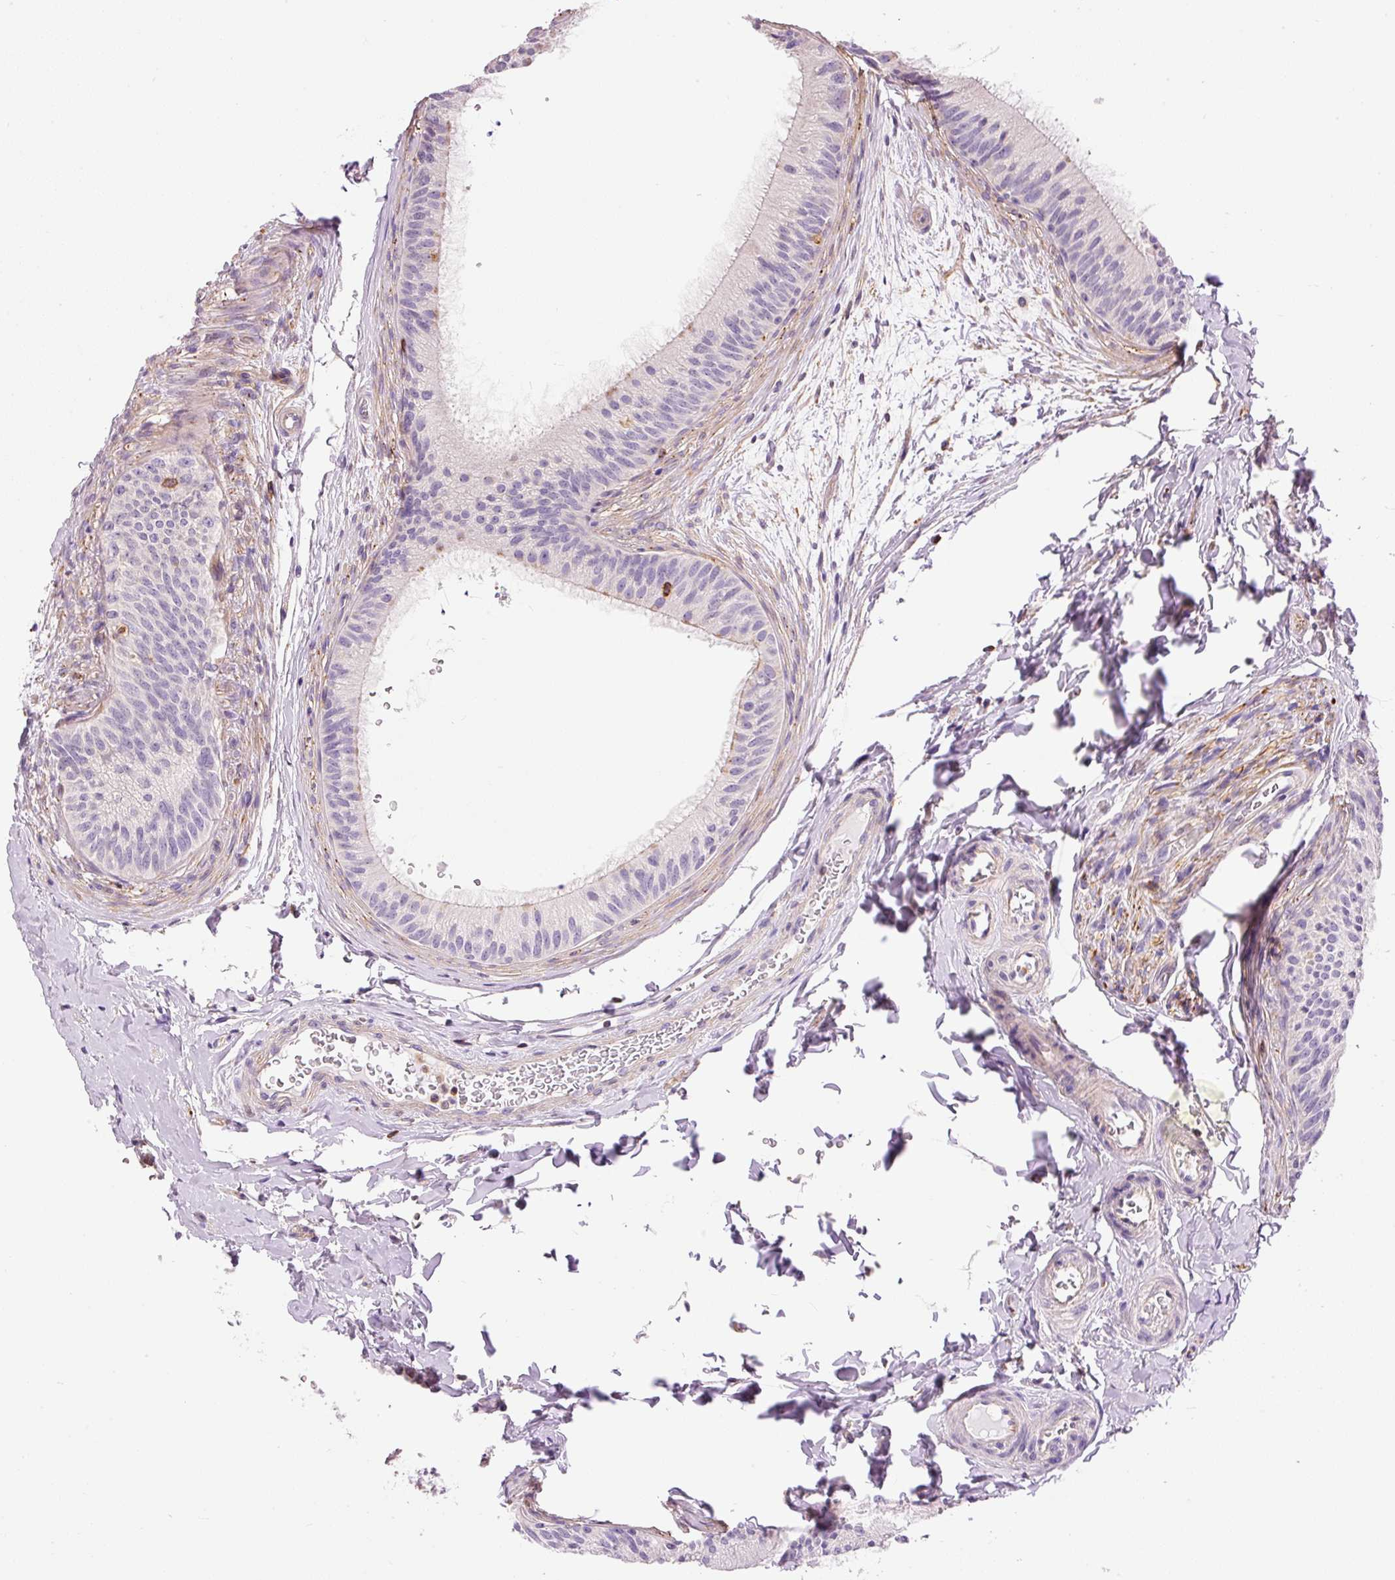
{"staining": {"intensity": "negative", "quantity": "none", "location": "none"}, "tissue": "epididymis", "cell_type": "Glandular cells", "image_type": "normal", "snomed": [{"axis": "morphology", "description": "Normal tissue, NOS"}, {"axis": "topography", "description": "Epididymis"}], "caption": "A high-resolution image shows IHC staining of unremarkable epididymis, which exhibits no significant staining in glandular cells. (Brightfield microscopy of DAB (3,3'-diaminobenzidine) immunohistochemistry at high magnification).", "gene": "DOK6", "patient": {"sex": "male", "age": 24}}